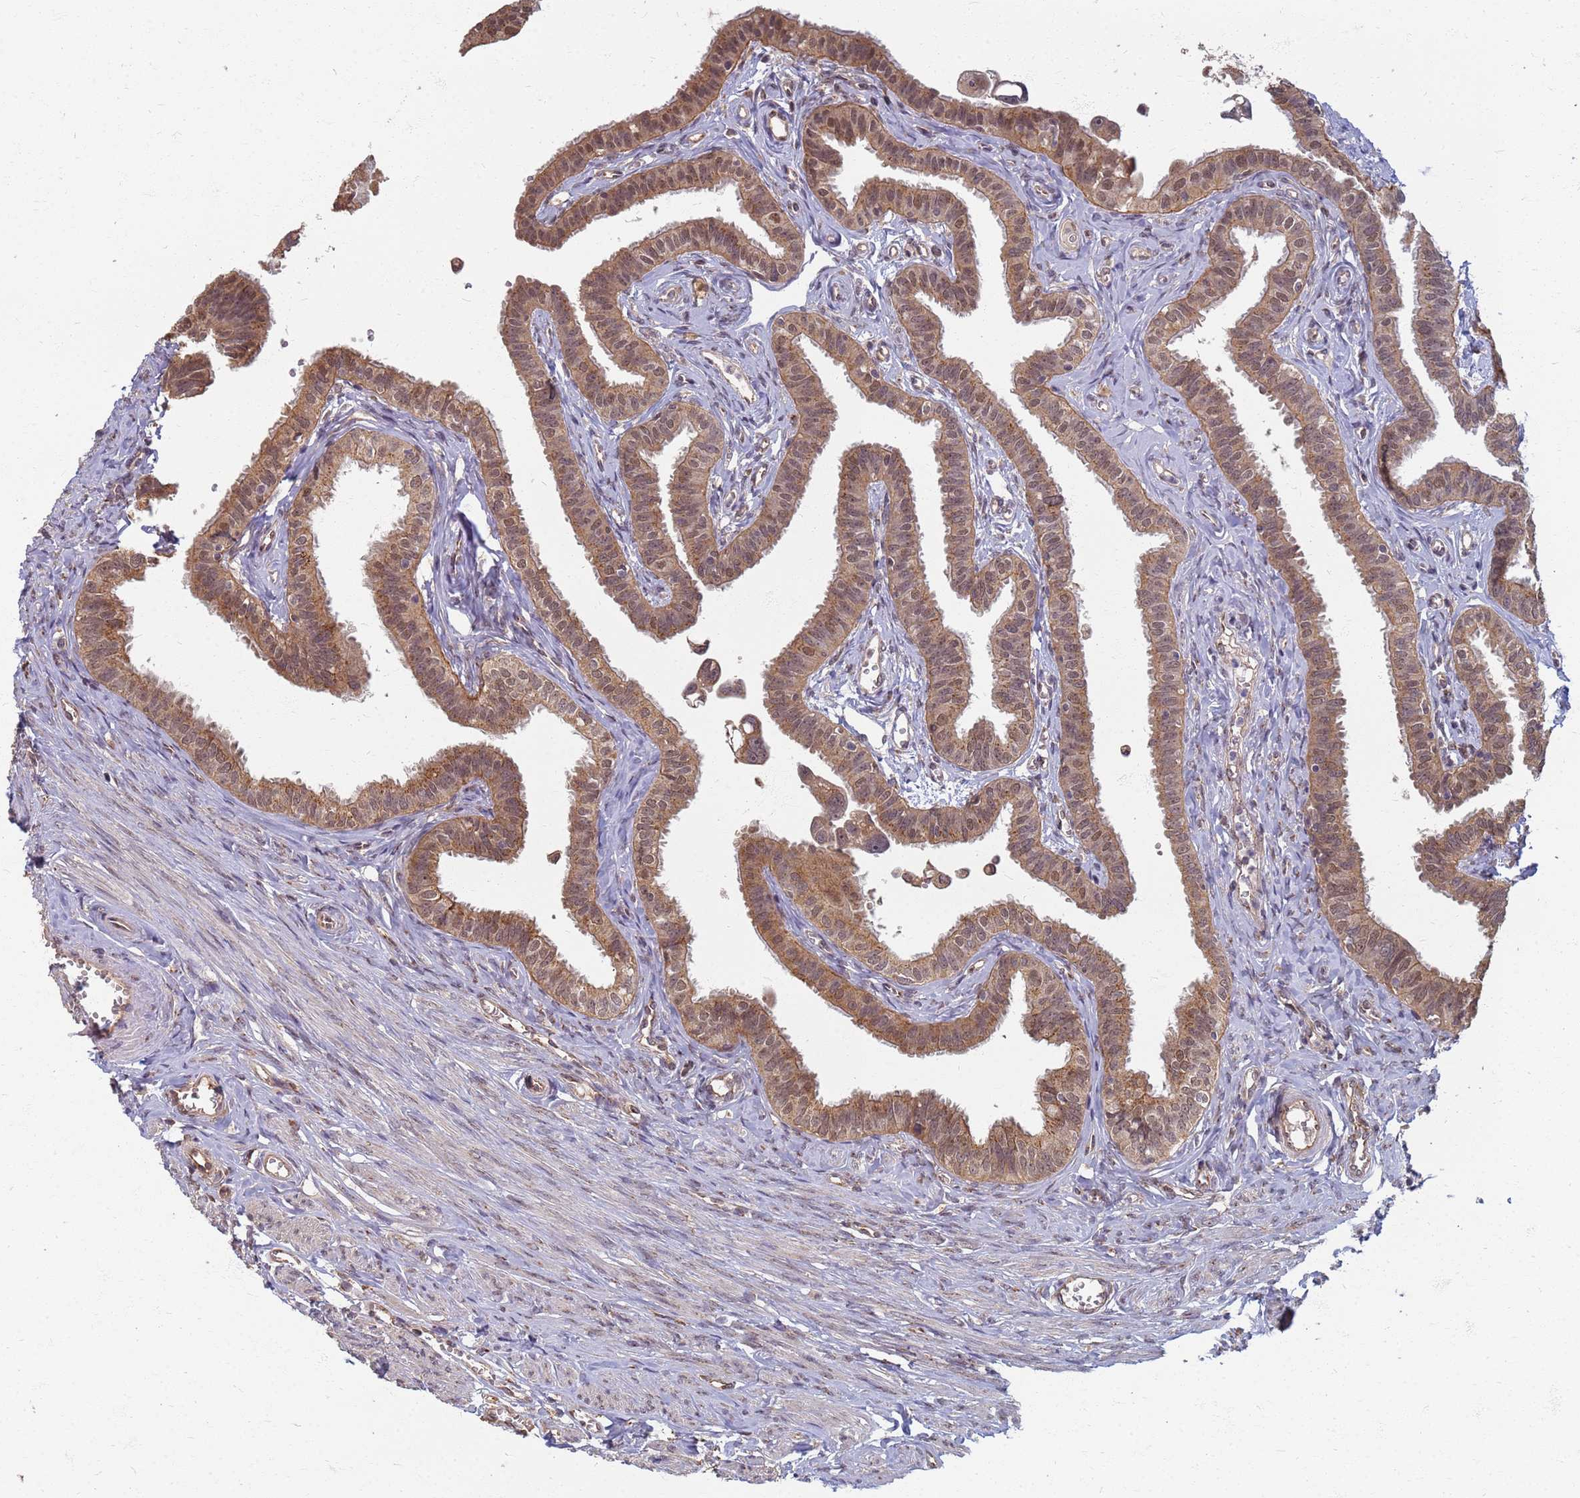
{"staining": {"intensity": "moderate", "quantity": ">75%", "location": "cytoplasmic/membranous,nuclear"}, "tissue": "fallopian tube", "cell_type": "Glandular cells", "image_type": "normal", "snomed": [{"axis": "morphology", "description": "Normal tissue, NOS"}, {"axis": "morphology", "description": "Carcinoma, NOS"}, {"axis": "topography", "description": "Fallopian tube"}, {"axis": "topography", "description": "Ovary"}], "caption": "Immunohistochemical staining of benign fallopian tube displays >75% levels of moderate cytoplasmic/membranous,nuclear protein positivity in about >75% of glandular cells. (Brightfield microscopy of DAB IHC at high magnification).", "gene": "ITGB4", "patient": {"sex": "female", "age": 59}}